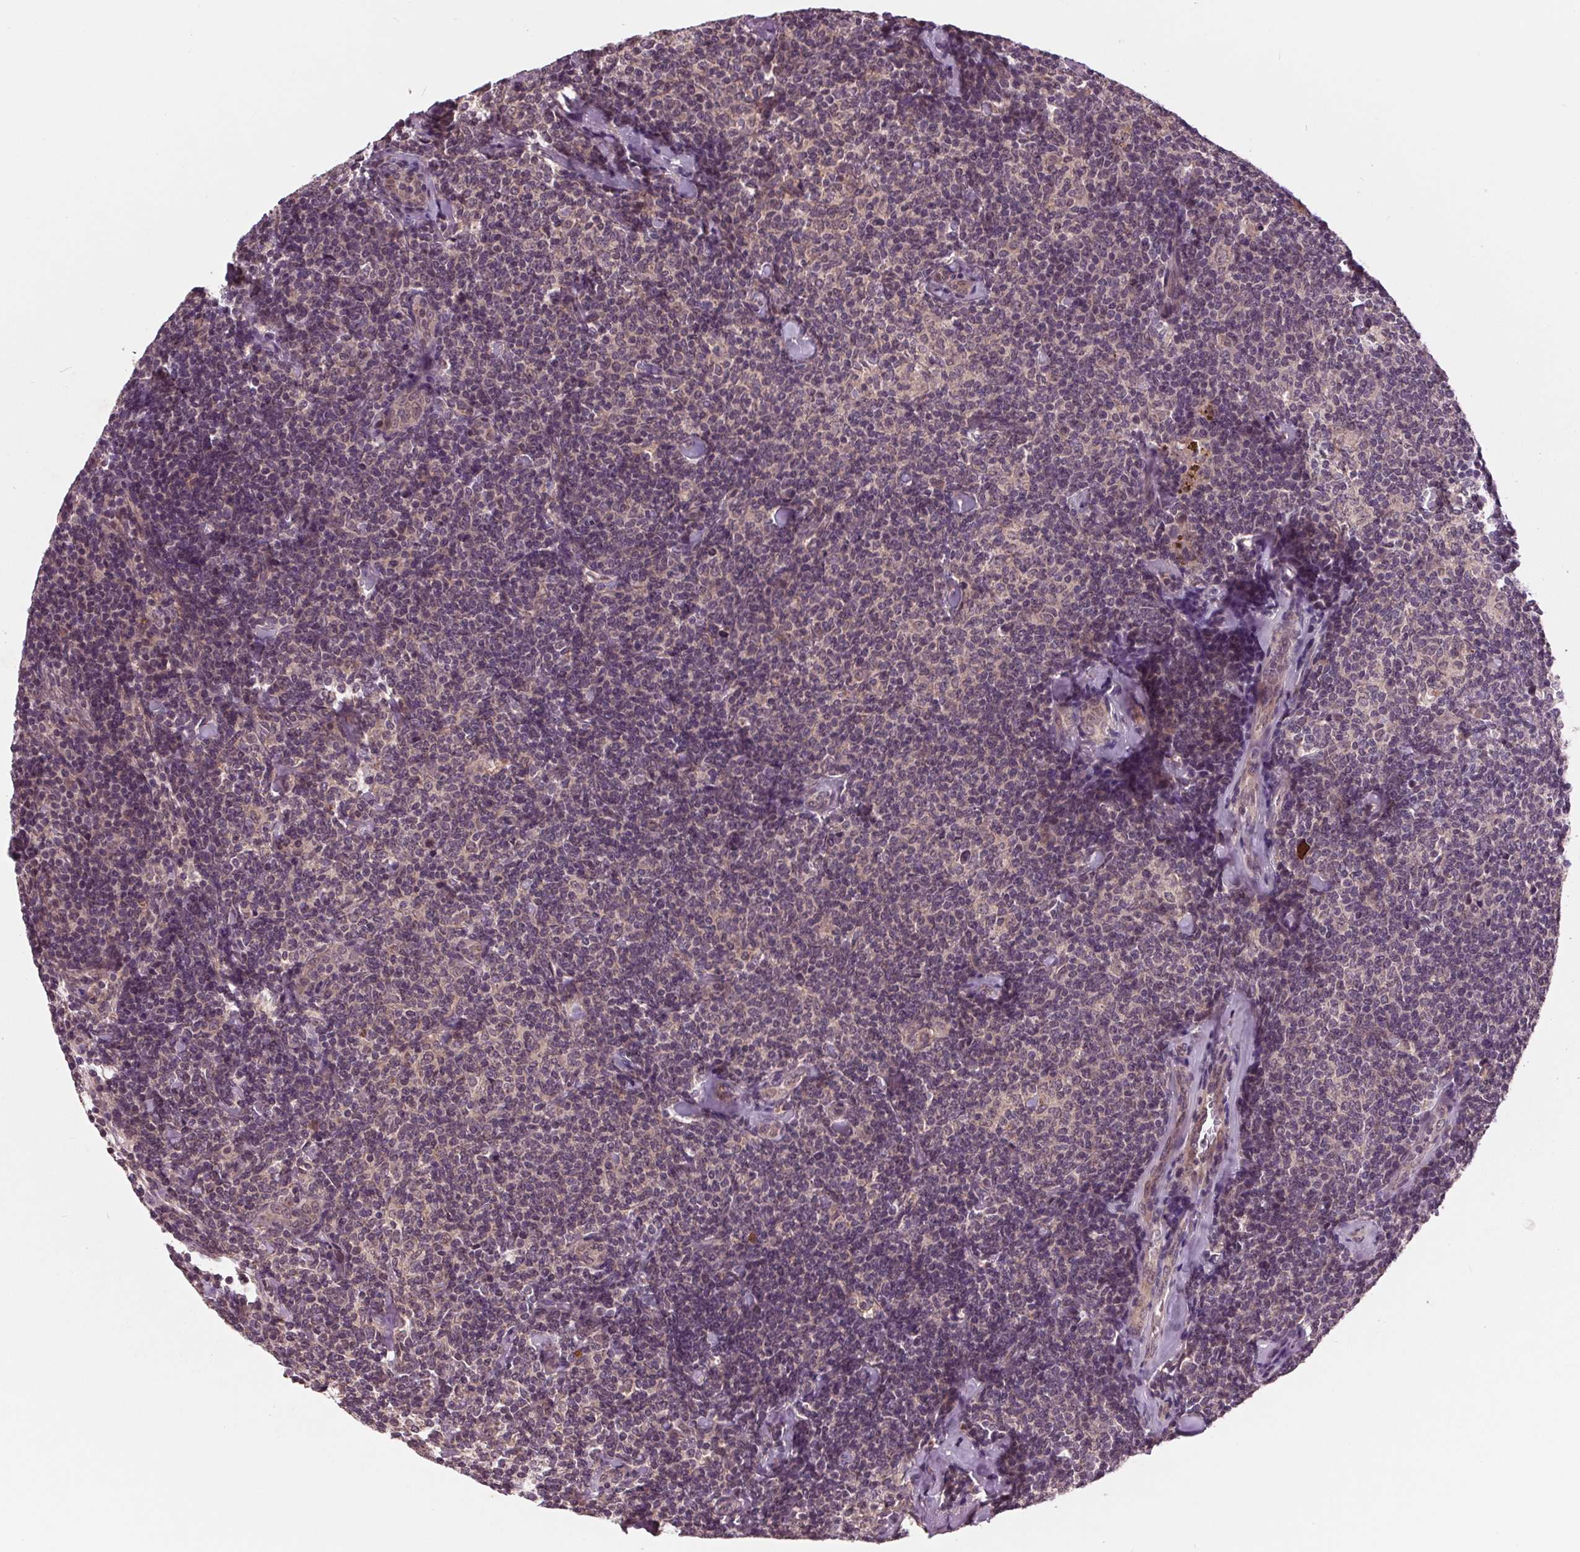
{"staining": {"intensity": "negative", "quantity": "none", "location": "none"}, "tissue": "lymphoma", "cell_type": "Tumor cells", "image_type": "cancer", "snomed": [{"axis": "morphology", "description": "Malignant lymphoma, non-Hodgkin's type, Low grade"}, {"axis": "topography", "description": "Lymph node"}], "caption": "This is an immunohistochemistry photomicrograph of human lymphoma. There is no staining in tumor cells.", "gene": "MAPK8", "patient": {"sex": "female", "age": 56}}